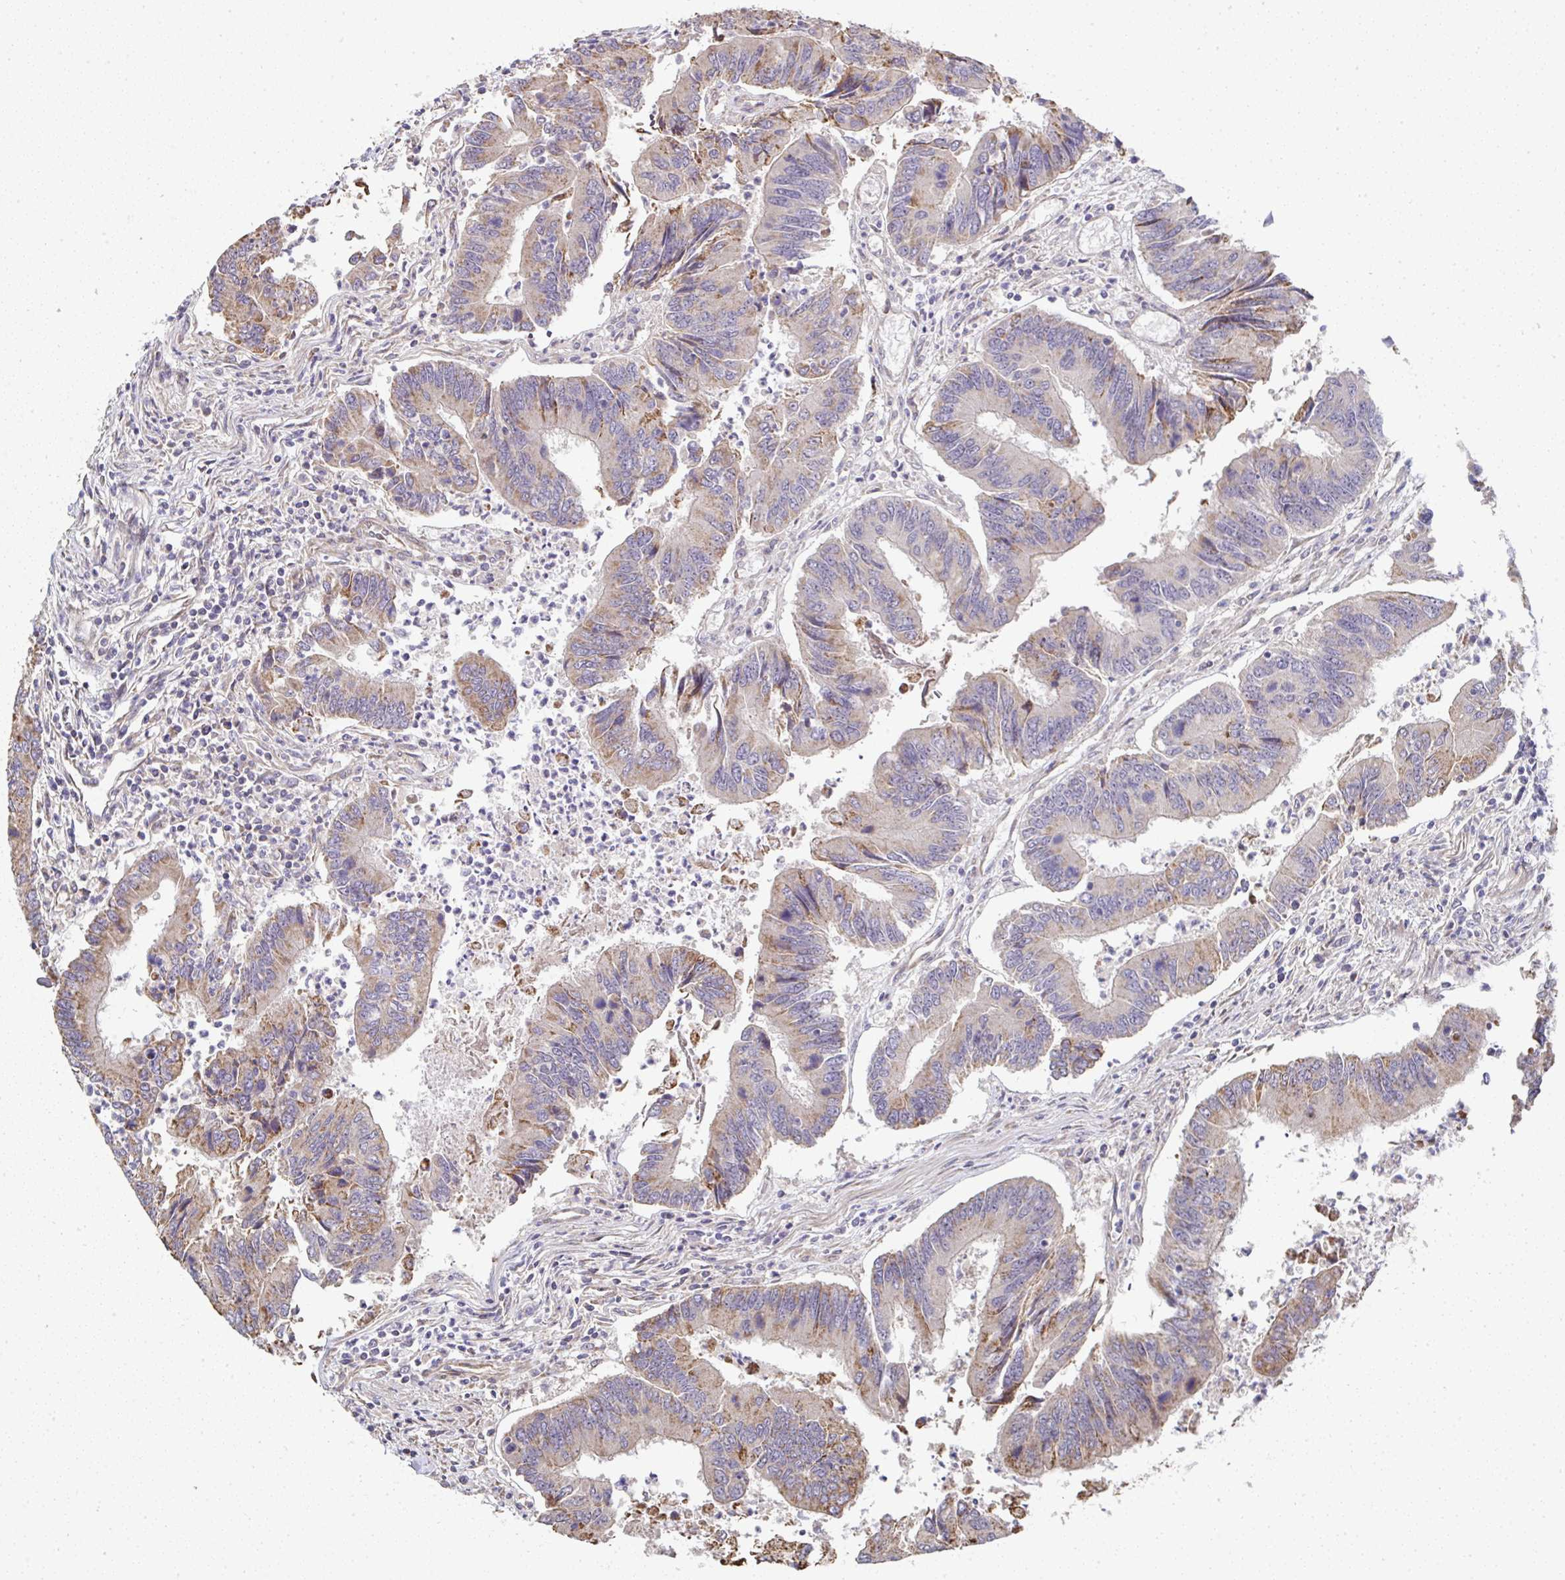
{"staining": {"intensity": "moderate", "quantity": "25%-75%", "location": "cytoplasmic/membranous"}, "tissue": "colorectal cancer", "cell_type": "Tumor cells", "image_type": "cancer", "snomed": [{"axis": "morphology", "description": "Adenocarcinoma, NOS"}, {"axis": "topography", "description": "Colon"}], "caption": "Tumor cells show medium levels of moderate cytoplasmic/membranous expression in approximately 25%-75% of cells in human colorectal adenocarcinoma.", "gene": "AGTPBP1", "patient": {"sex": "female", "age": 67}}